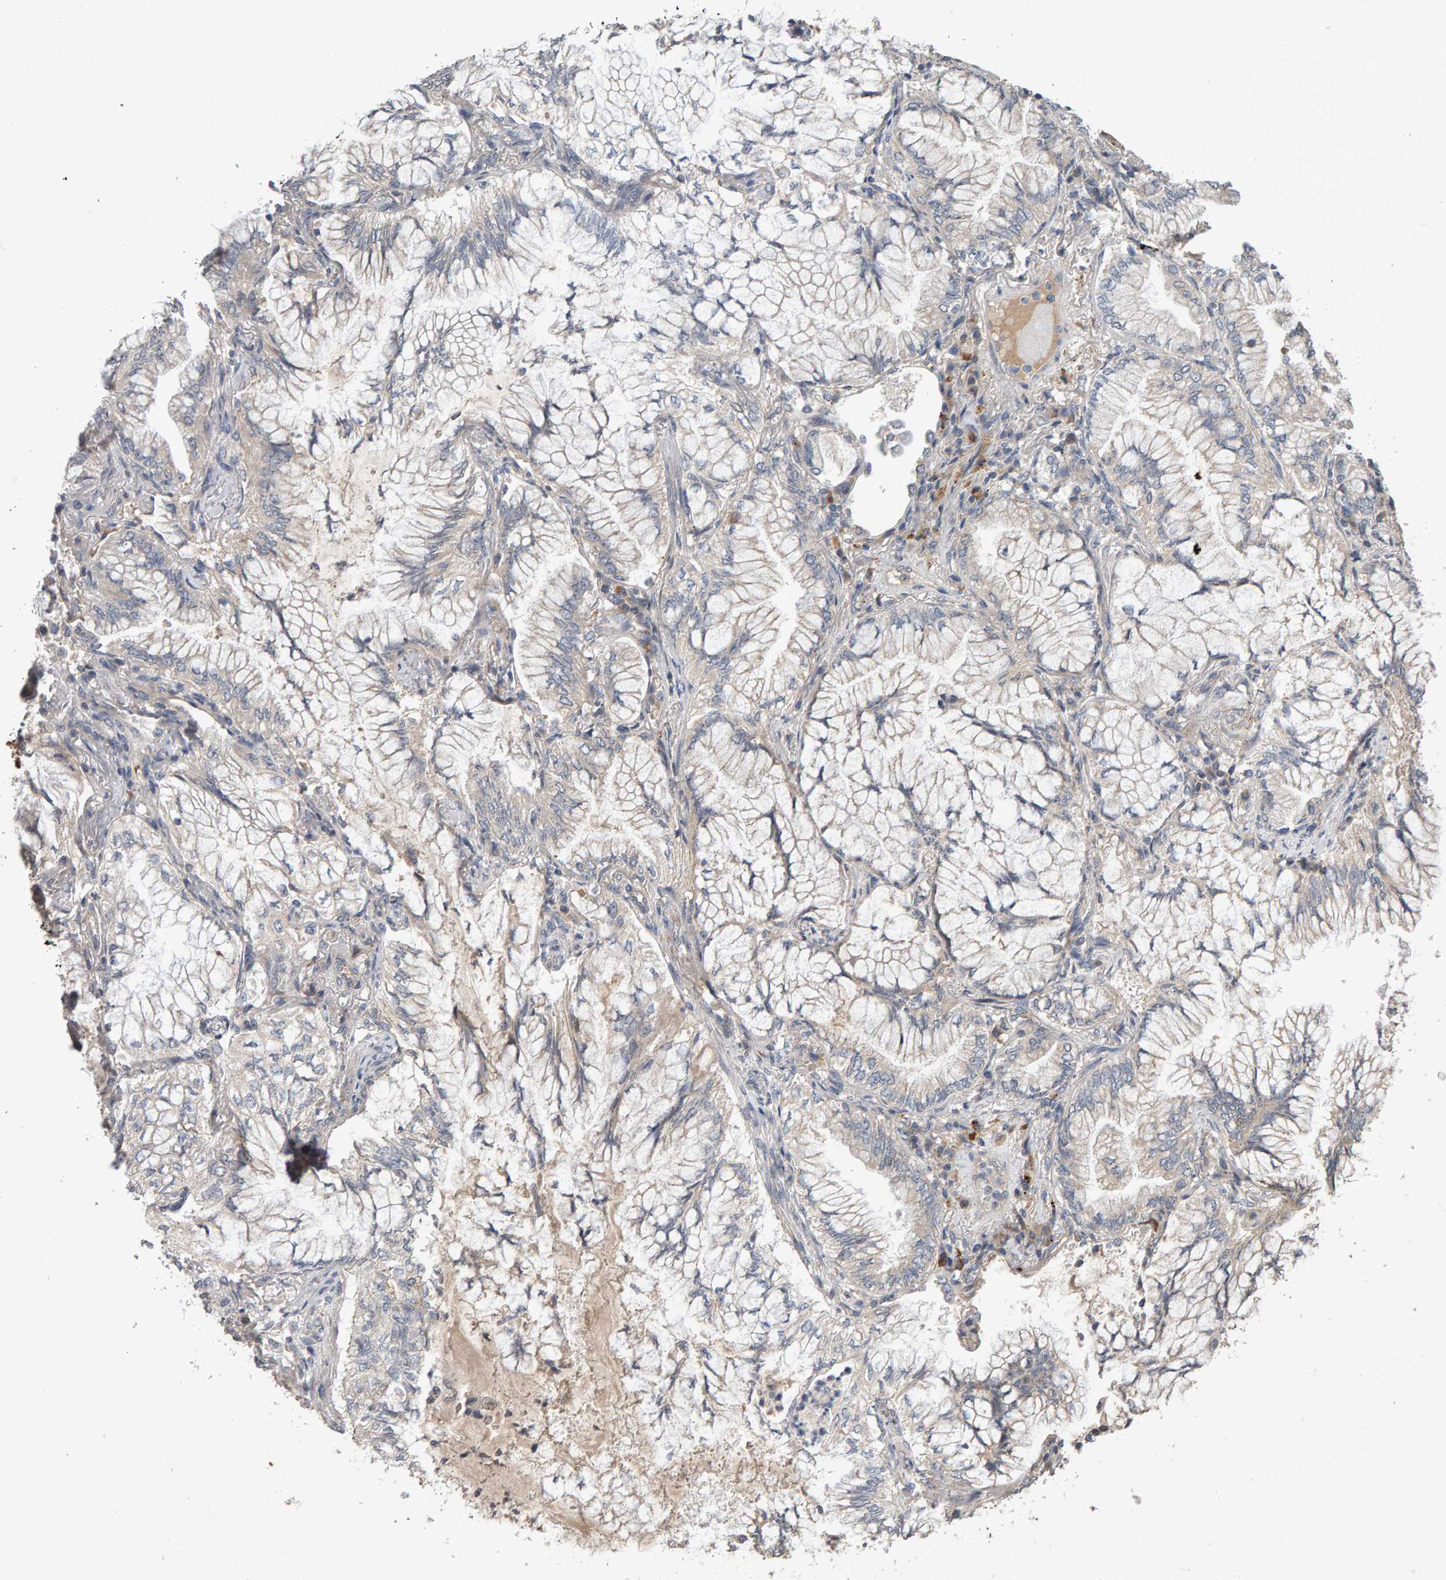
{"staining": {"intensity": "negative", "quantity": "none", "location": "none"}, "tissue": "lung cancer", "cell_type": "Tumor cells", "image_type": "cancer", "snomed": [{"axis": "morphology", "description": "Adenocarcinoma, NOS"}, {"axis": "topography", "description": "Lung"}], "caption": "Immunohistochemical staining of human lung cancer (adenocarcinoma) reveals no significant expression in tumor cells.", "gene": "COASY", "patient": {"sex": "female", "age": 70}}